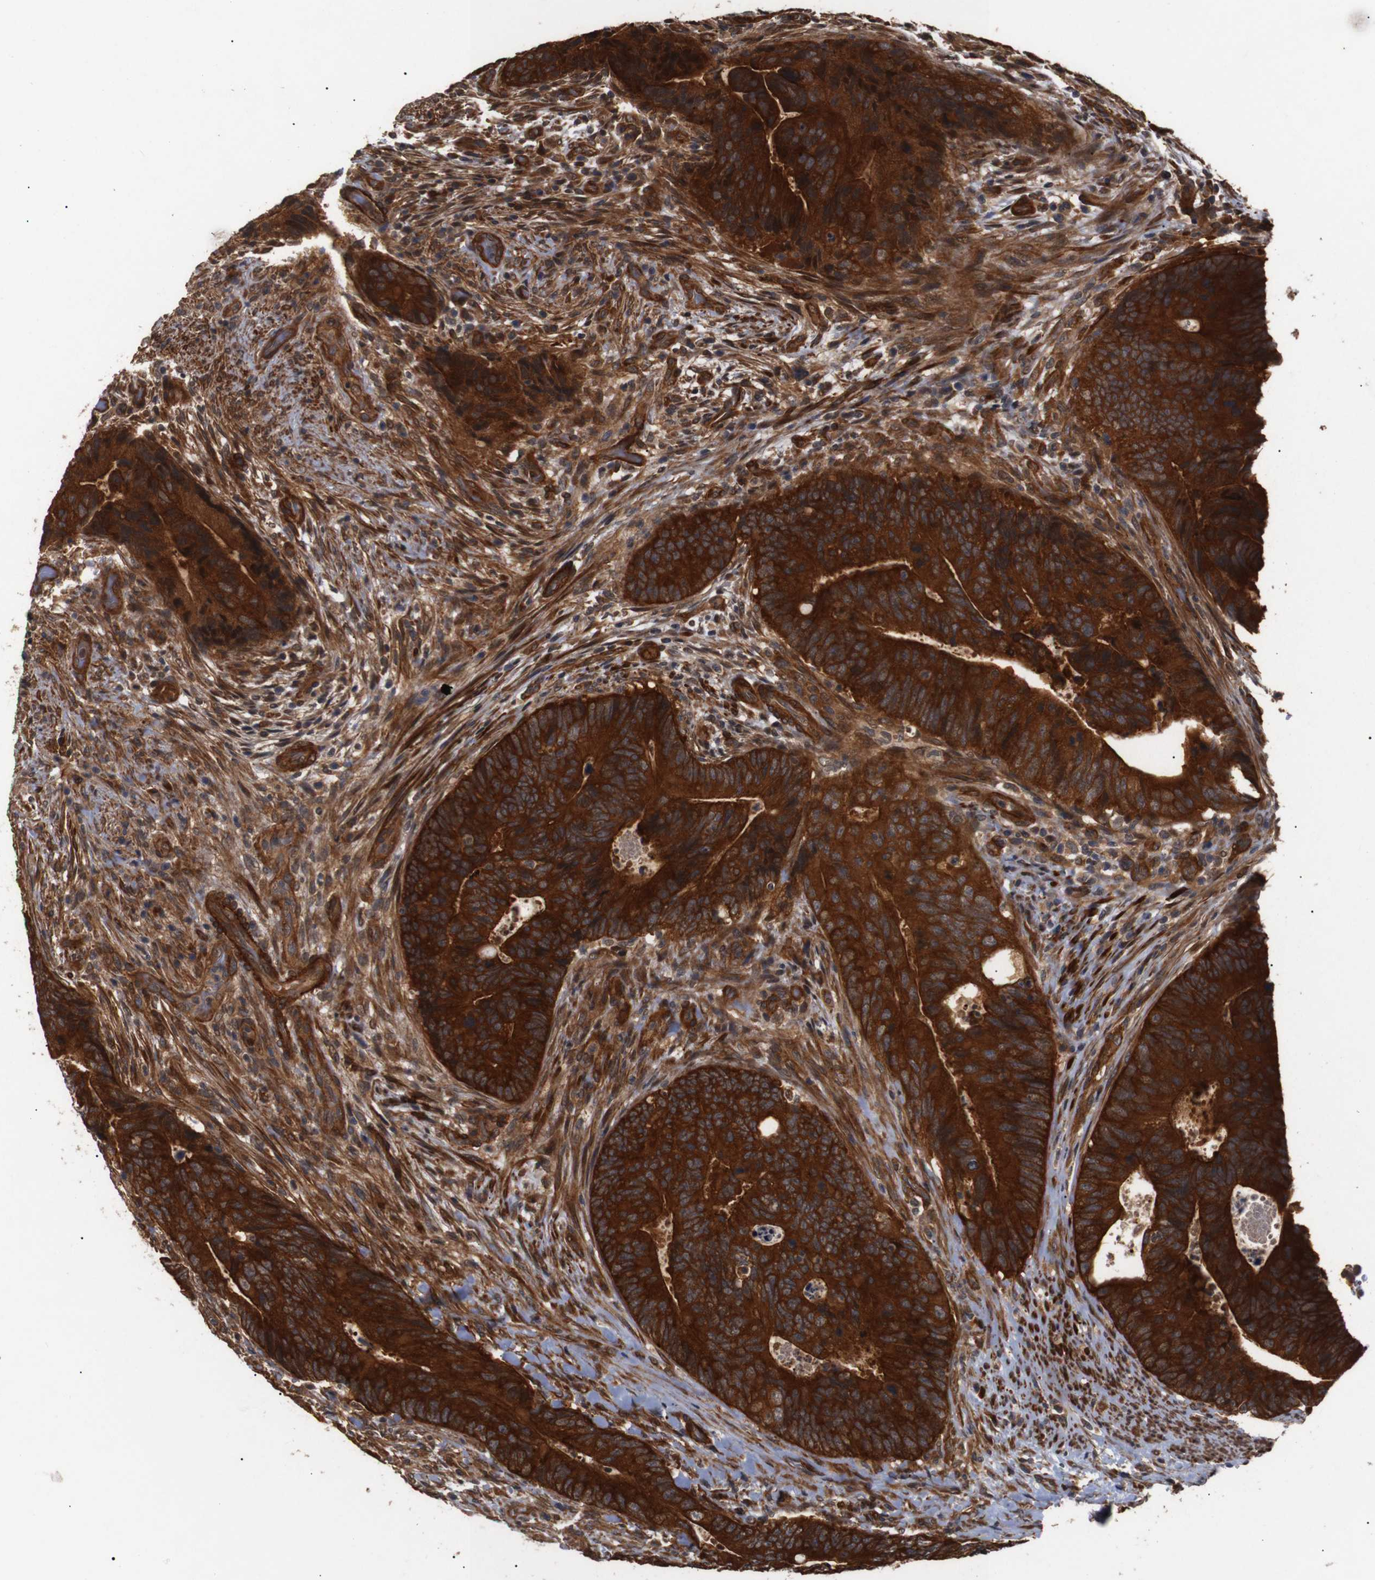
{"staining": {"intensity": "strong", "quantity": ">75%", "location": "cytoplasmic/membranous"}, "tissue": "colorectal cancer", "cell_type": "Tumor cells", "image_type": "cancer", "snomed": [{"axis": "morphology", "description": "Normal tissue, NOS"}, {"axis": "morphology", "description": "Adenocarcinoma, NOS"}, {"axis": "topography", "description": "Colon"}], "caption": "Tumor cells exhibit high levels of strong cytoplasmic/membranous expression in approximately >75% of cells in colorectal cancer.", "gene": "PAWR", "patient": {"sex": "male", "age": 56}}